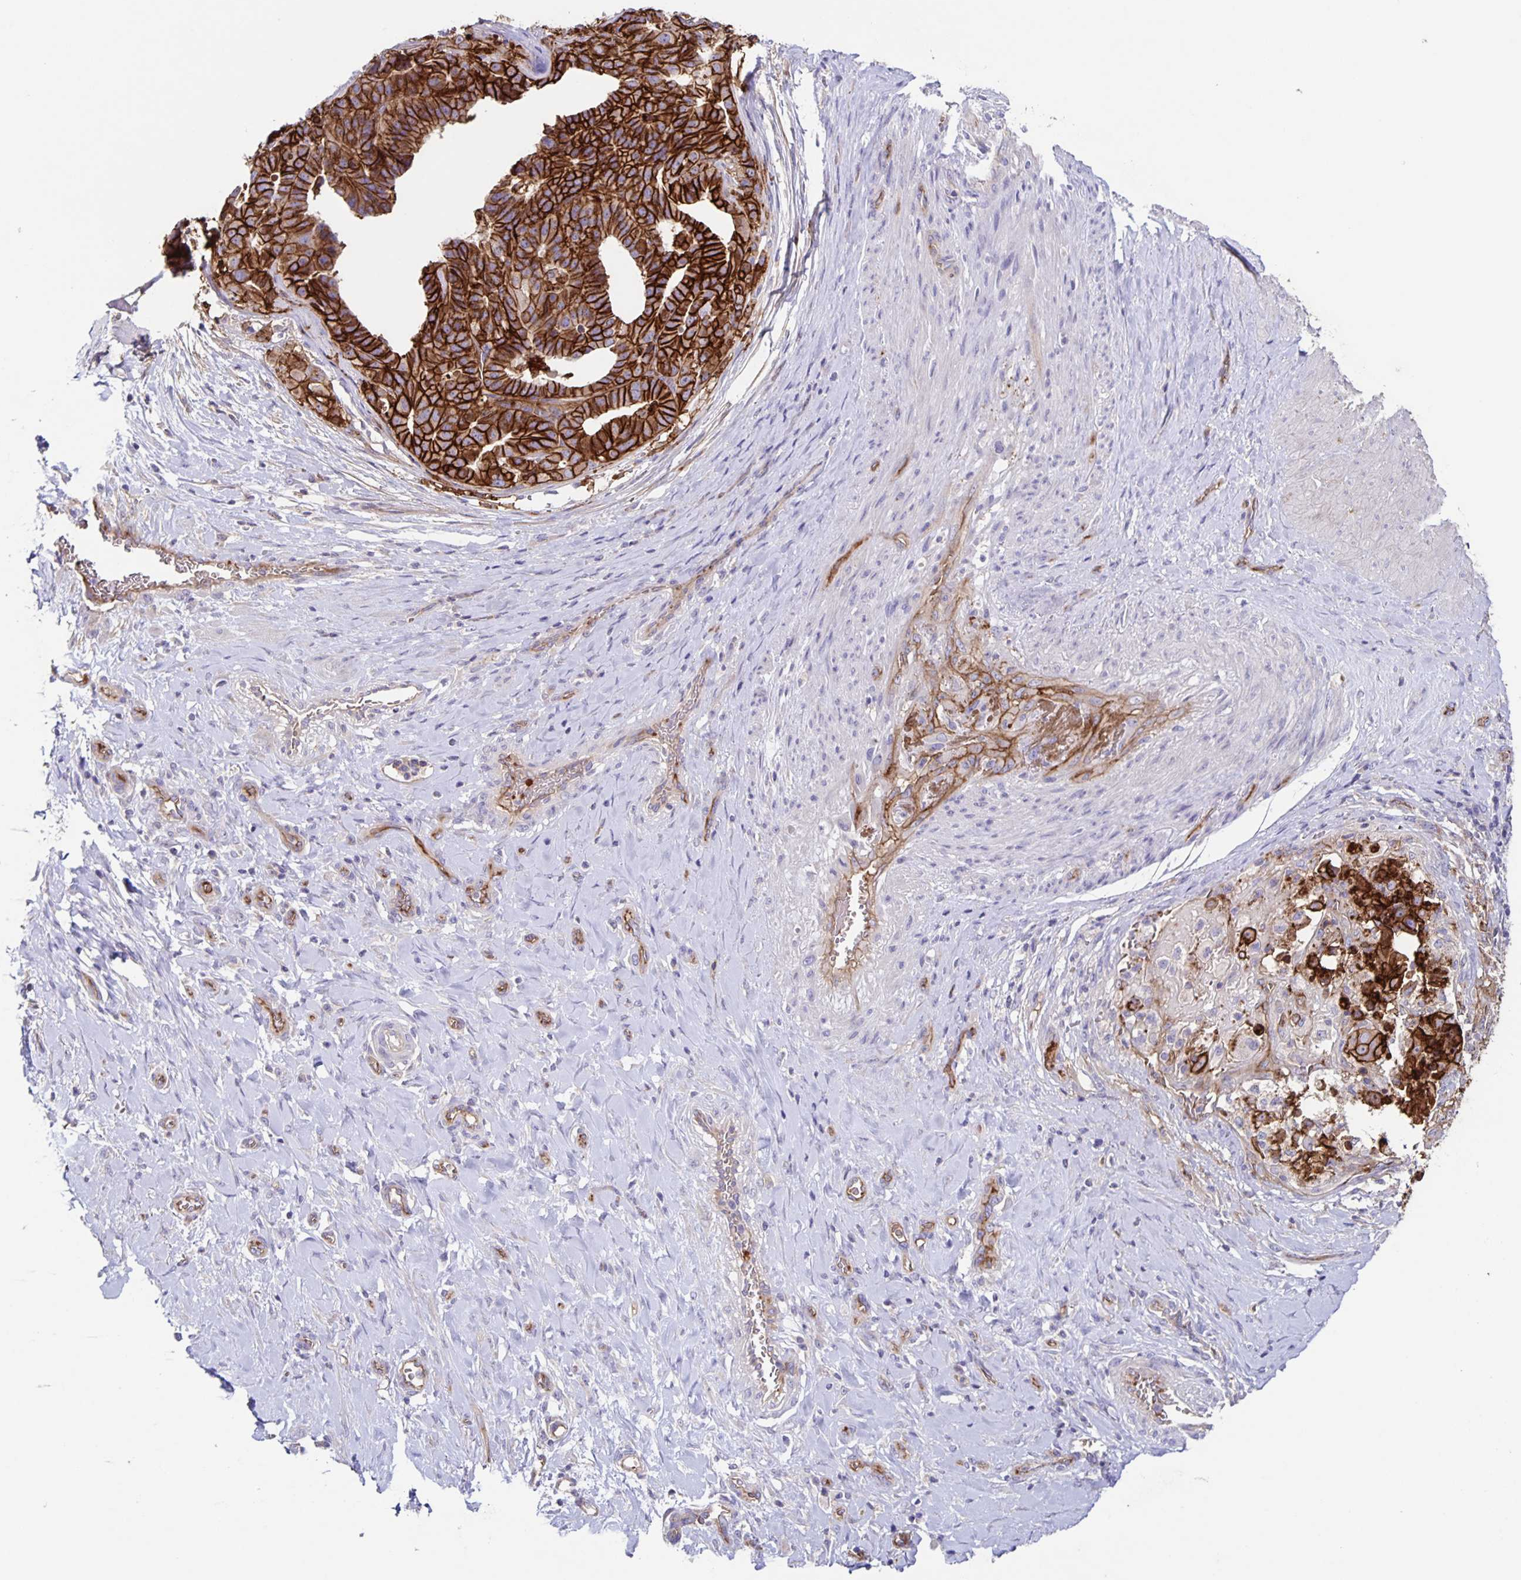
{"staining": {"intensity": "strong", "quantity": ">75%", "location": "cytoplasmic/membranous"}, "tissue": "stomach cancer", "cell_type": "Tumor cells", "image_type": "cancer", "snomed": [{"axis": "morphology", "description": "Adenocarcinoma, NOS"}, {"axis": "topography", "description": "Stomach"}], "caption": "Stomach adenocarcinoma stained with a protein marker exhibits strong staining in tumor cells.", "gene": "ITGA2", "patient": {"sex": "male", "age": 48}}